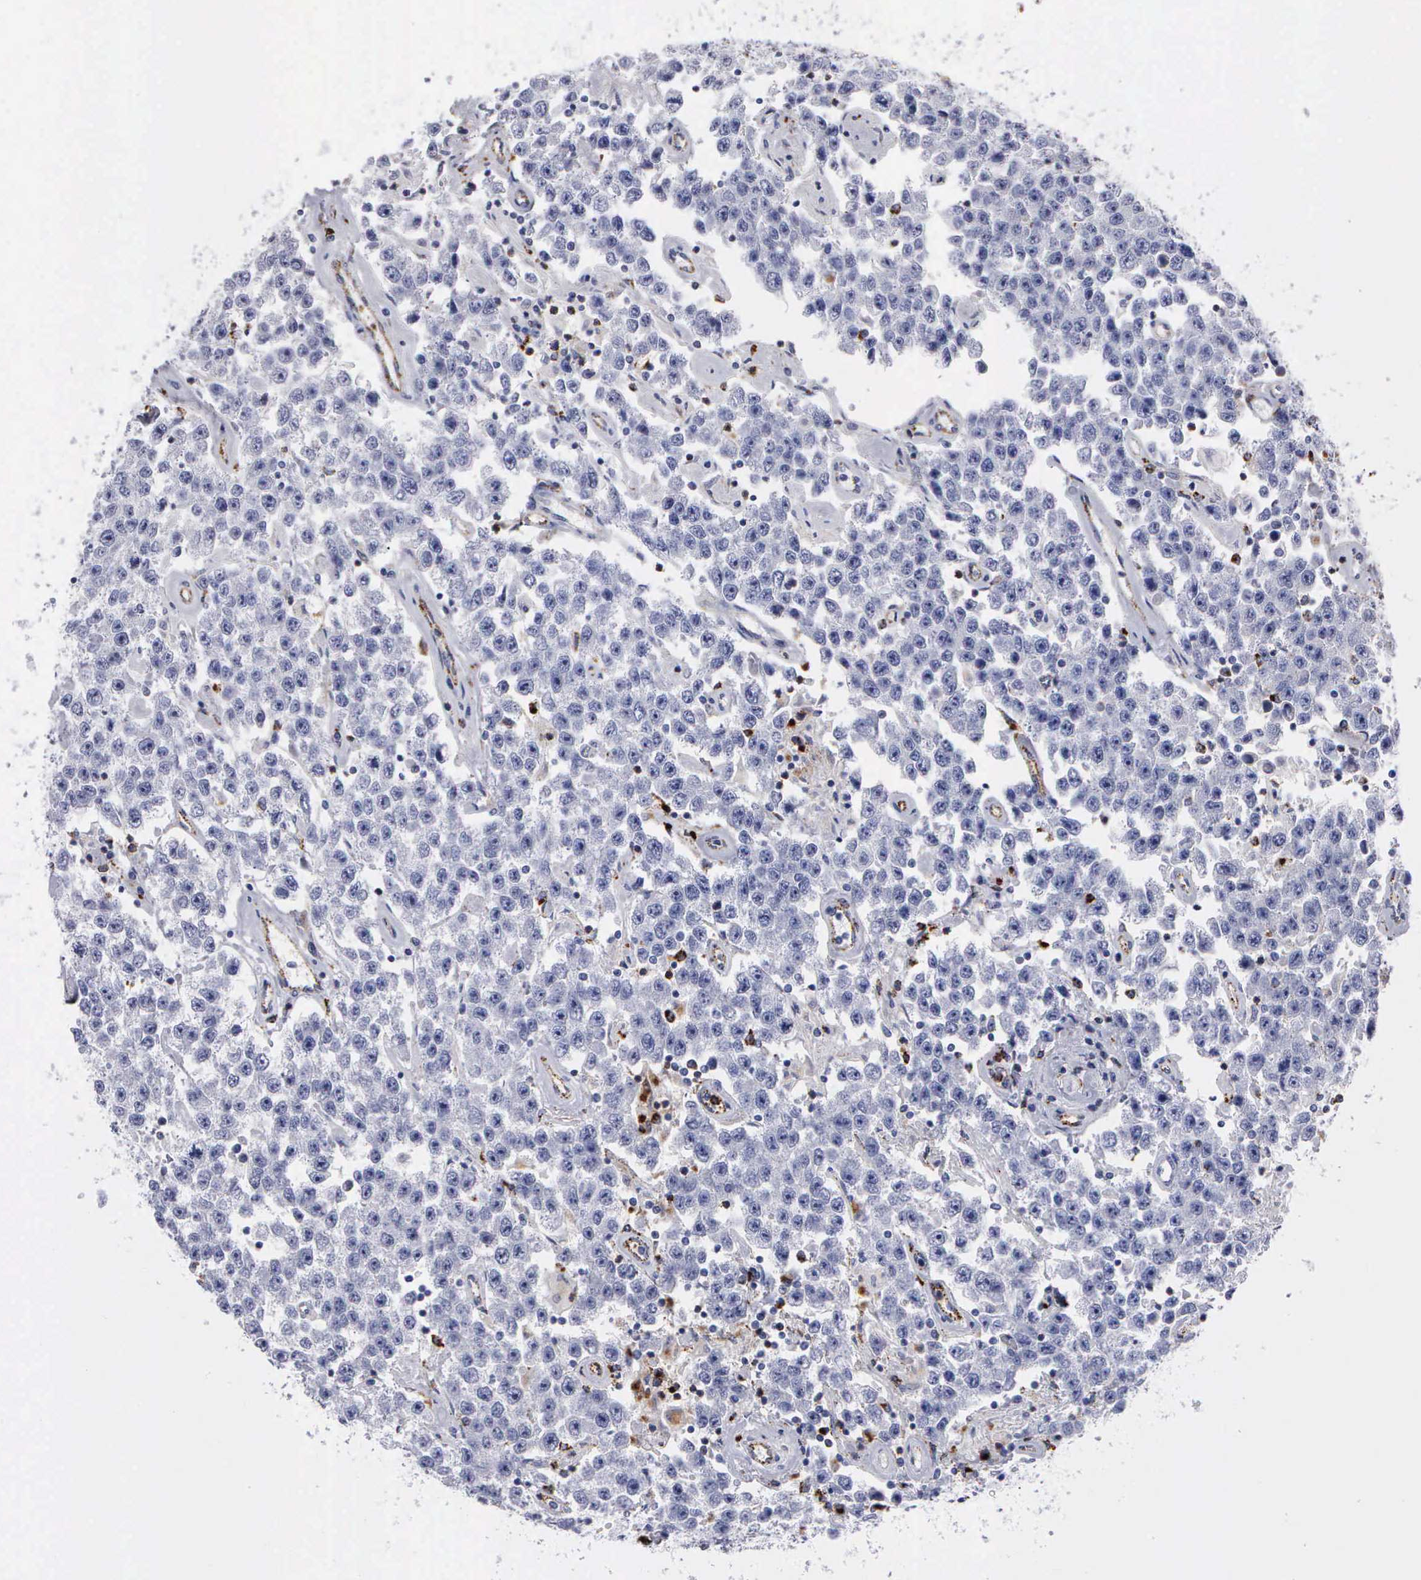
{"staining": {"intensity": "negative", "quantity": "none", "location": "none"}, "tissue": "testis cancer", "cell_type": "Tumor cells", "image_type": "cancer", "snomed": [{"axis": "morphology", "description": "Seminoma, NOS"}, {"axis": "topography", "description": "Testis"}], "caption": "An IHC photomicrograph of testis cancer is shown. There is no staining in tumor cells of testis cancer.", "gene": "CTSH", "patient": {"sex": "male", "age": 52}}